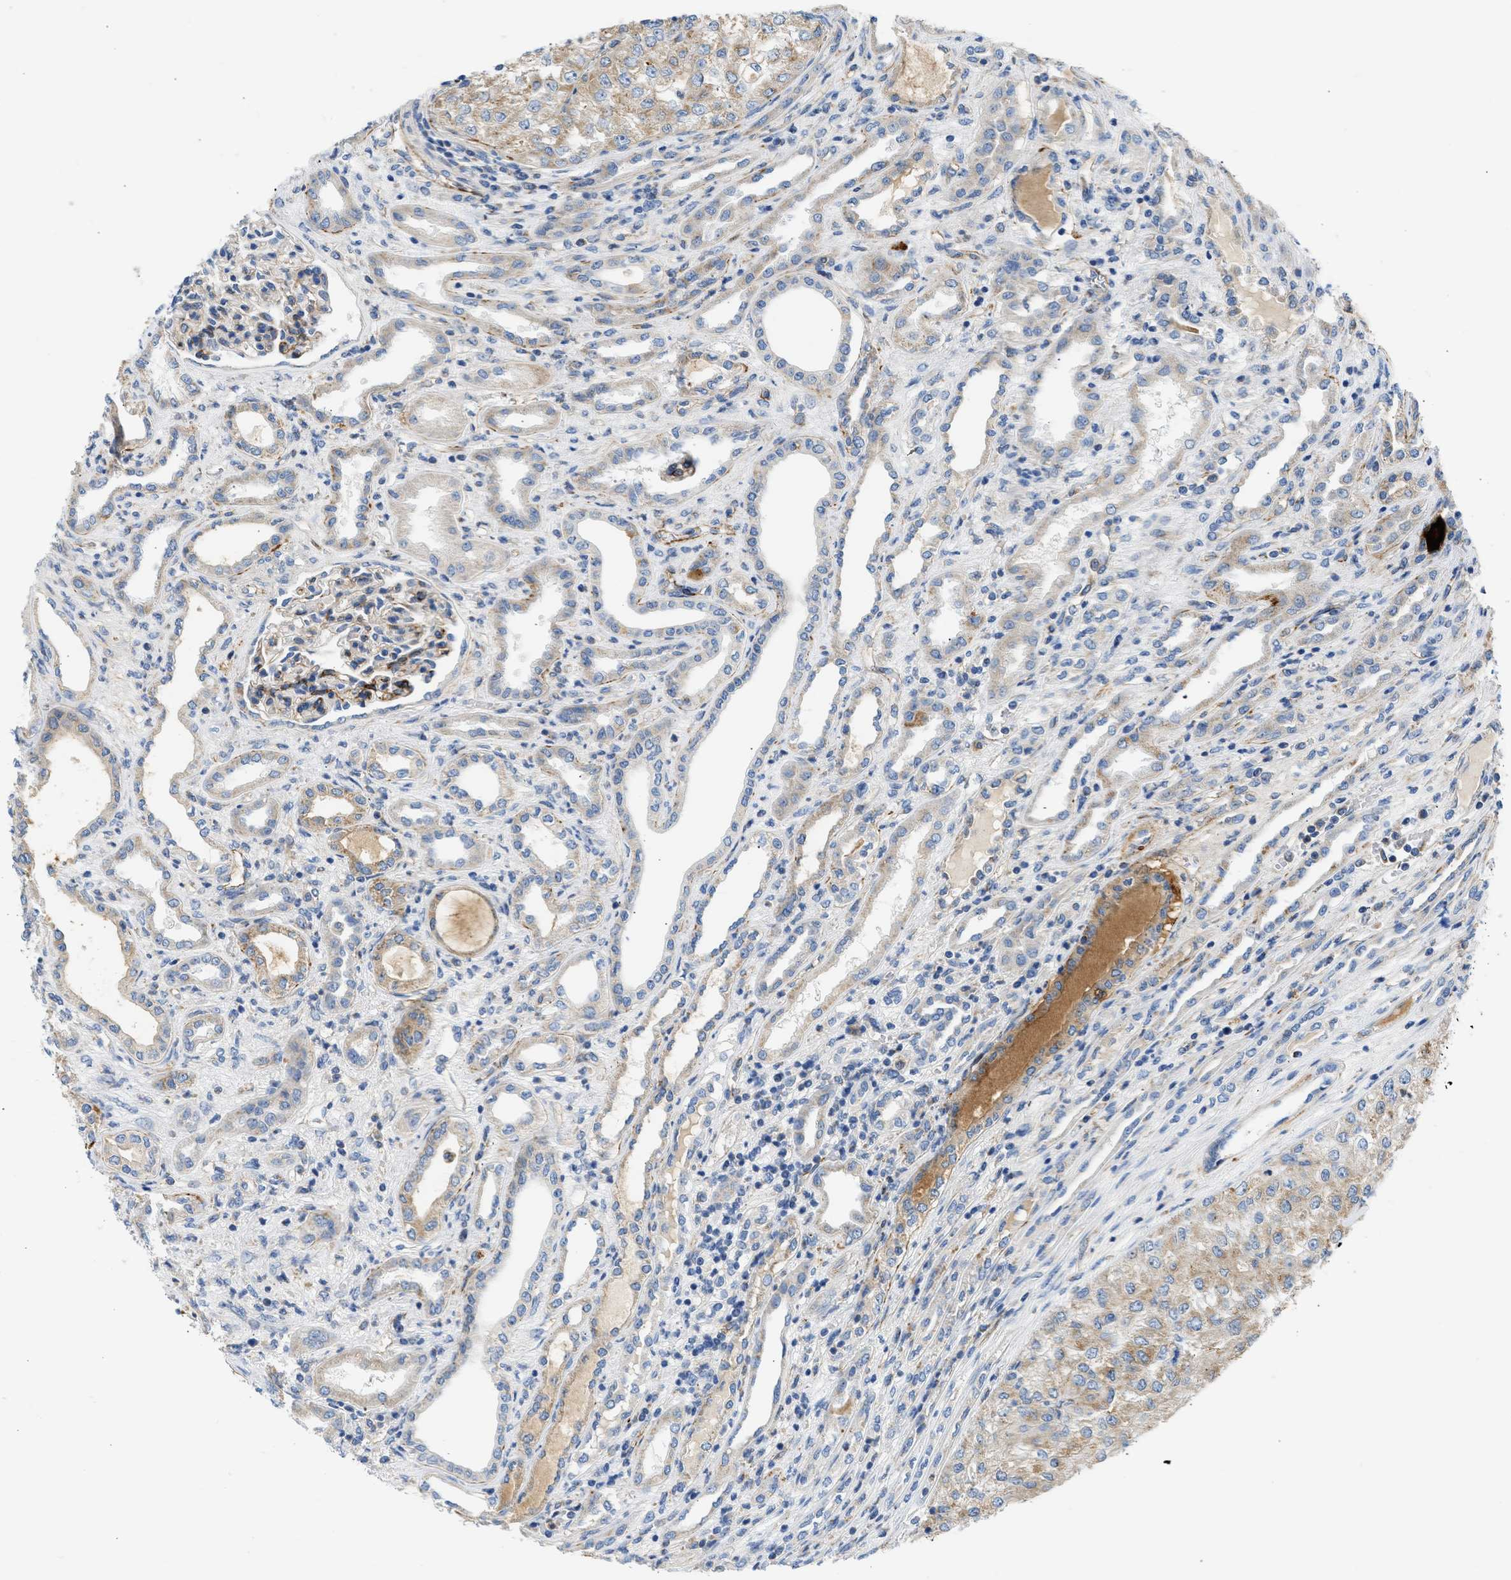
{"staining": {"intensity": "weak", "quantity": "25%-75%", "location": "cytoplasmic/membranous"}, "tissue": "renal cancer", "cell_type": "Tumor cells", "image_type": "cancer", "snomed": [{"axis": "morphology", "description": "Adenocarcinoma, NOS"}, {"axis": "topography", "description": "Kidney"}], "caption": "This is an image of immunohistochemistry staining of renal cancer, which shows weak staining in the cytoplasmic/membranous of tumor cells.", "gene": "ULK4", "patient": {"sex": "female", "age": 54}}